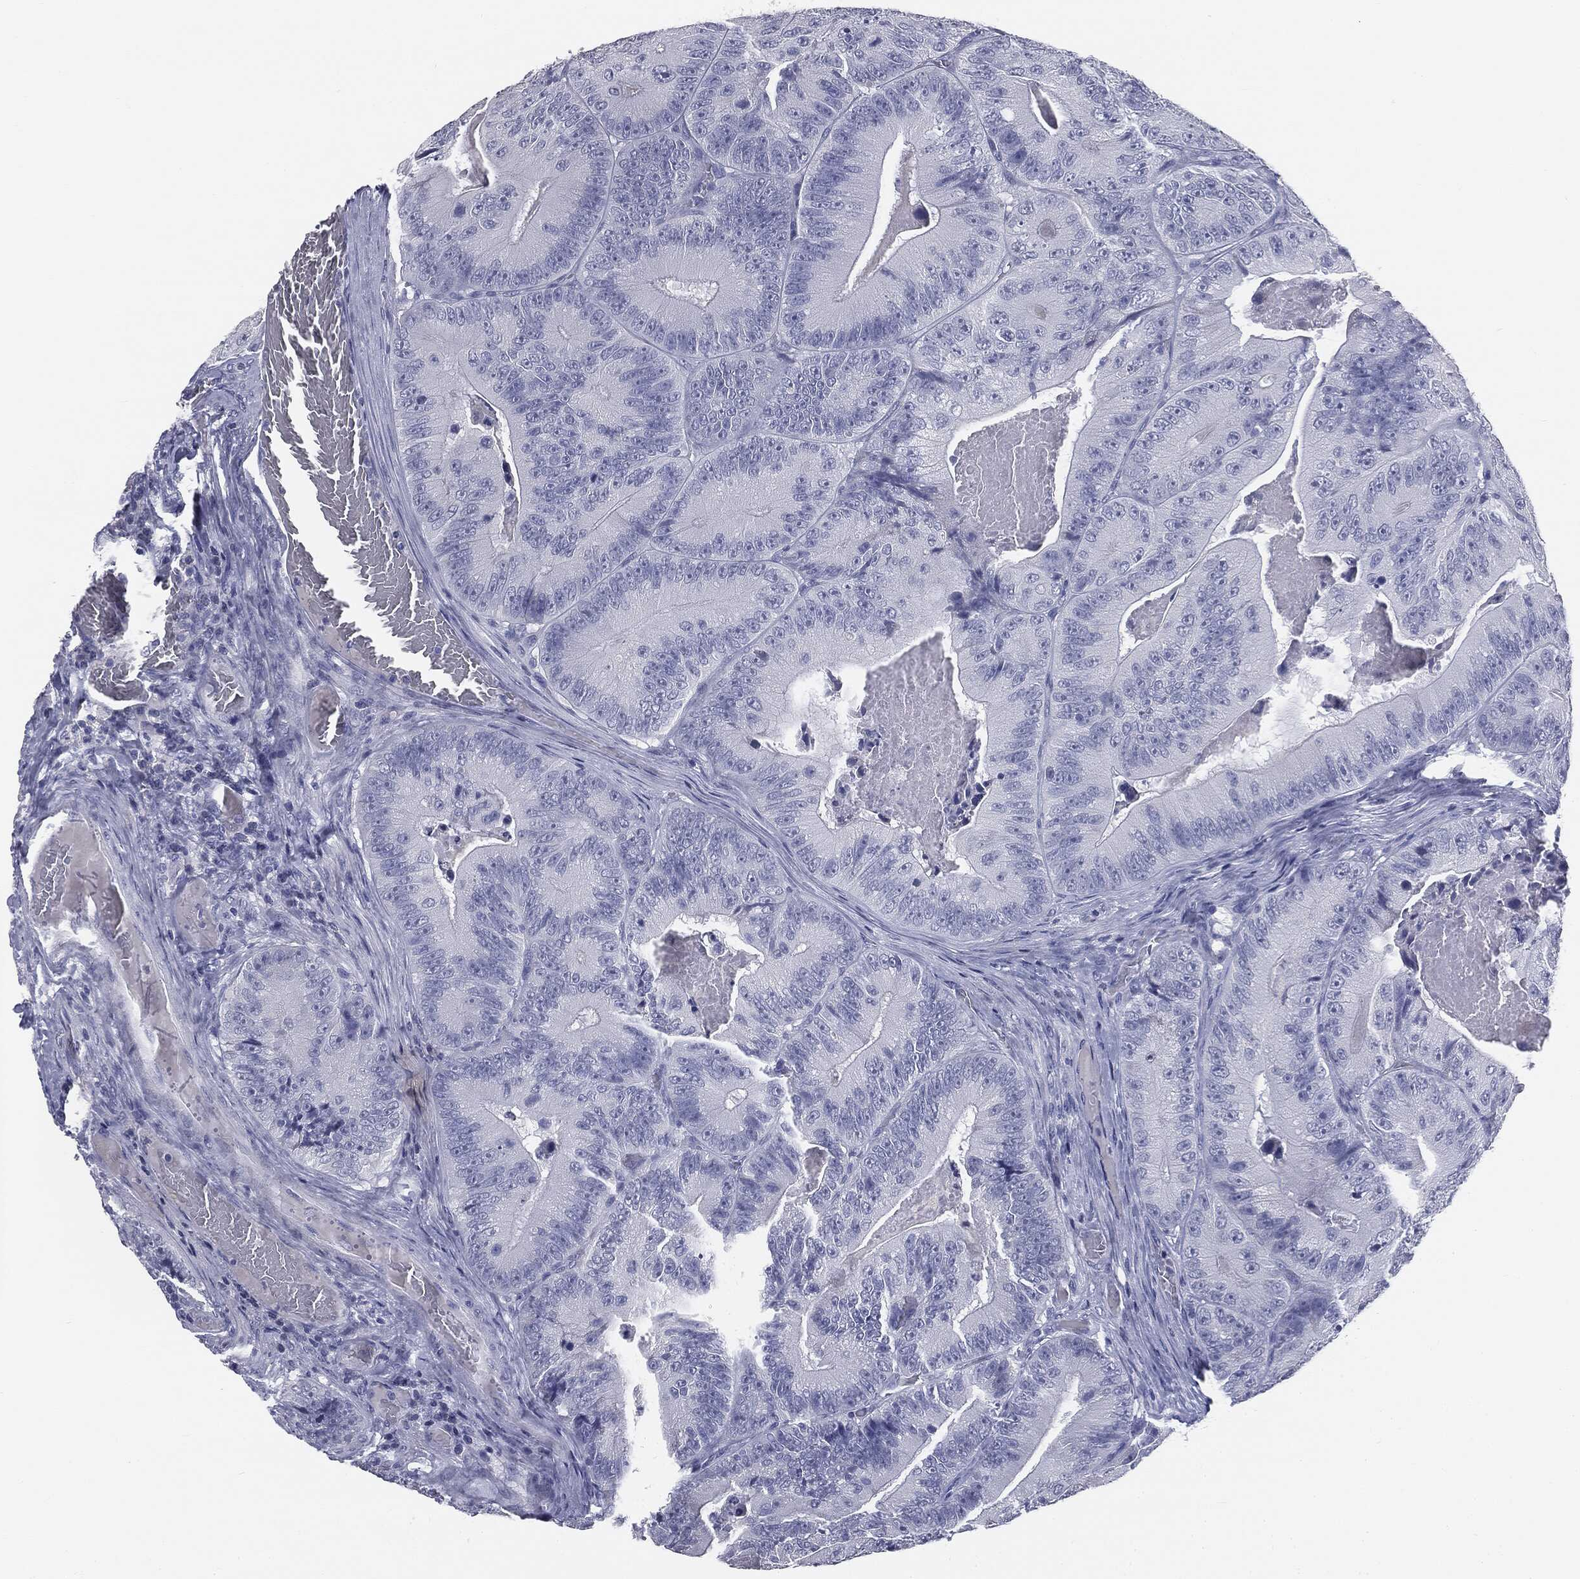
{"staining": {"intensity": "negative", "quantity": "none", "location": "none"}, "tissue": "colorectal cancer", "cell_type": "Tumor cells", "image_type": "cancer", "snomed": [{"axis": "morphology", "description": "Adenocarcinoma, NOS"}, {"axis": "topography", "description": "Colon"}], "caption": "DAB immunohistochemical staining of human colorectal cancer exhibits no significant staining in tumor cells. (DAB (3,3'-diaminobenzidine) immunohistochemistry with hematoxylin counter stain).", "gene": "AFP", "patient": {"sex": "female", "age": 86}}